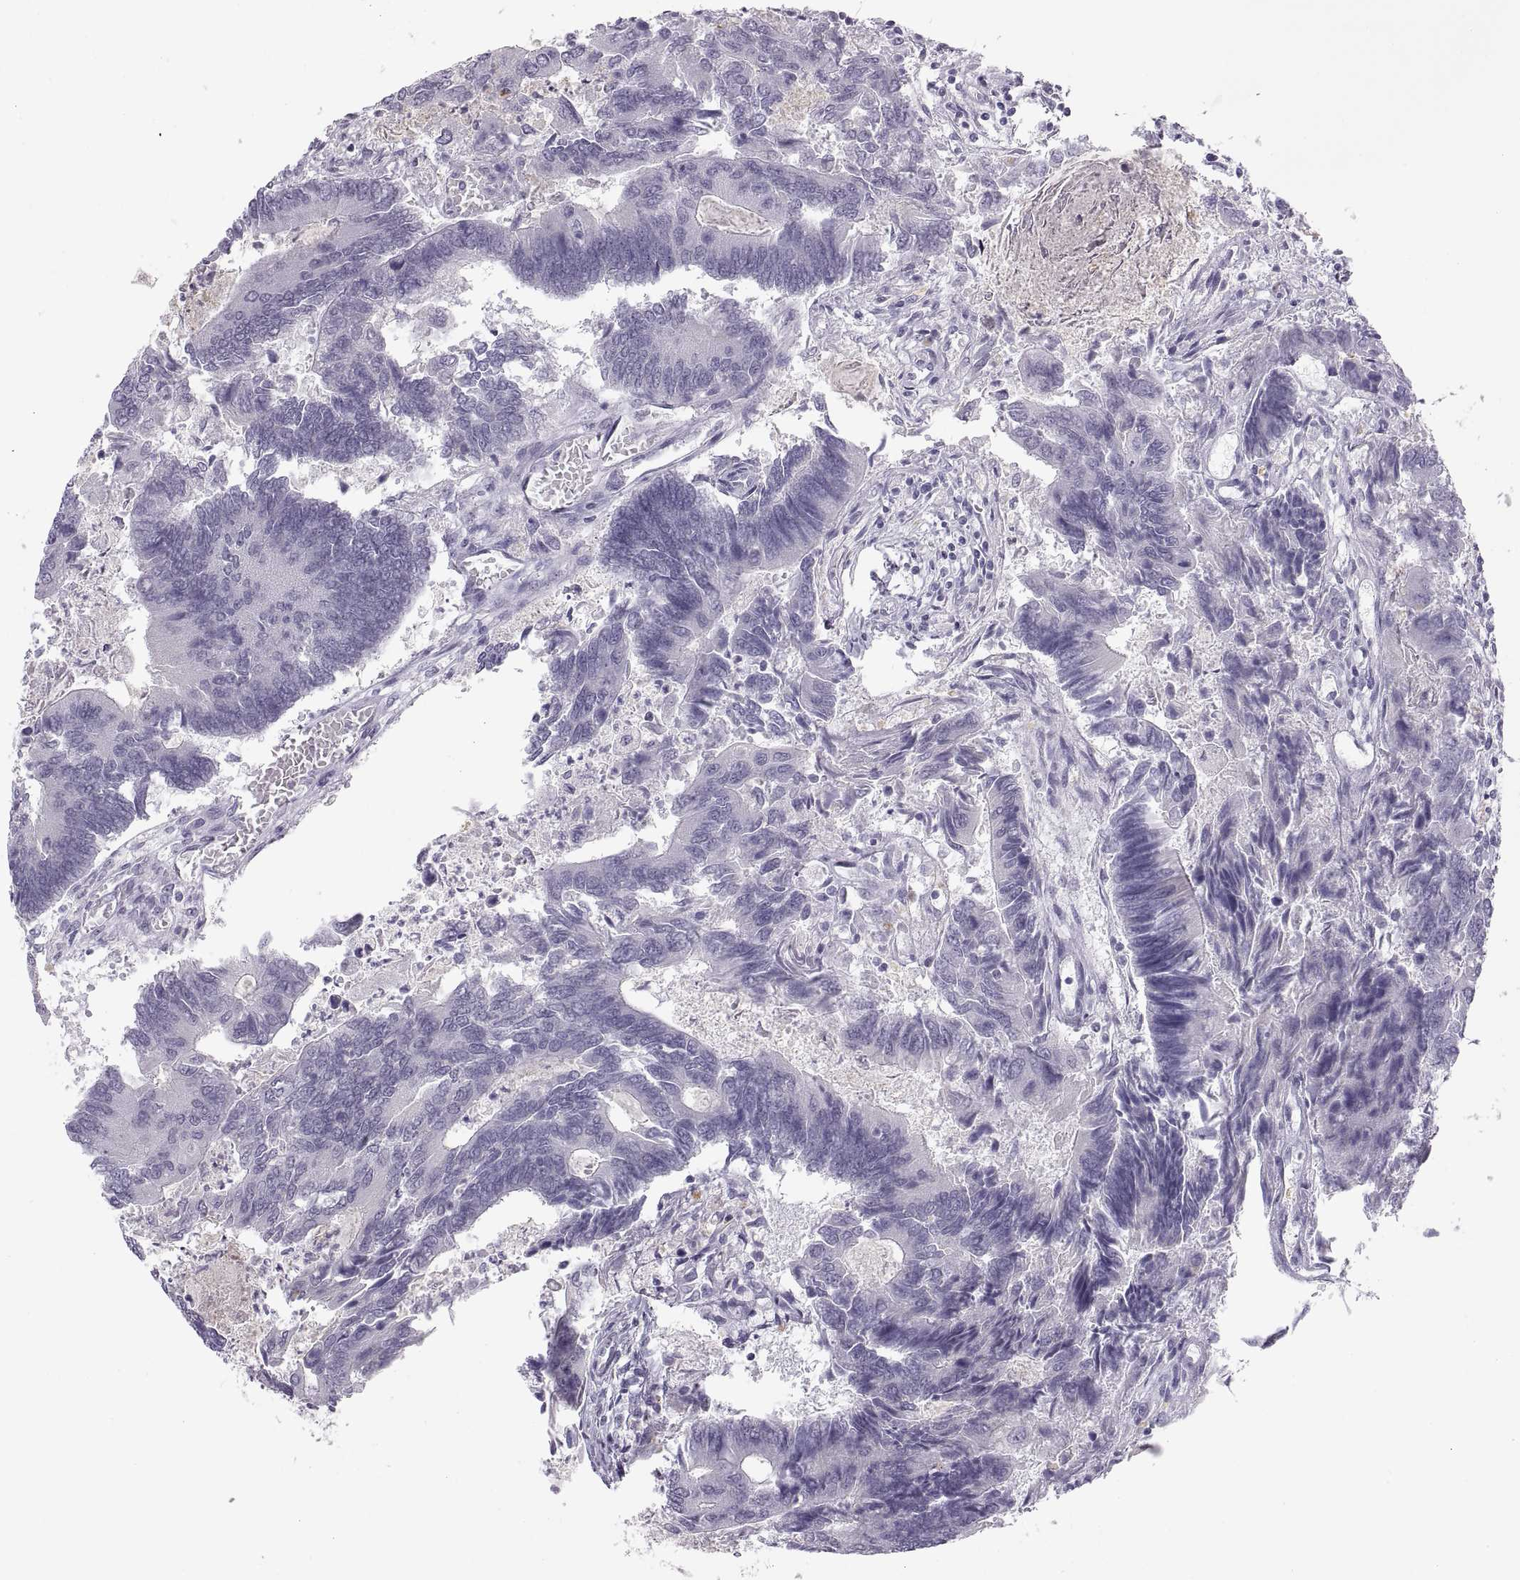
{"staining": {"intensity": "negative", "quantity": "none", "location": "none"}, "tissue": "colorectal cancer", "cell_type": "Tumor cells", "image_type": "cancer", "snomed": [{"axis": "morphology", "description": "Adenocarcinoma, NOS"}, {"axis": "topography", "description": "Colon"}], "caption": "IHC histopathology image of neoplastic tissue: human colorectal cancer stained with DAB demonstrates no significant protein expression in tumor cells. Brightfield microscopy of immunohistochemistry stained with DAB (3,3'-diaminobenzidine) (brown) and hematoxylin (blue), captured at high magnification.", "gene": "C3orf22", "patient": {"sex": "female", "age": 67}}